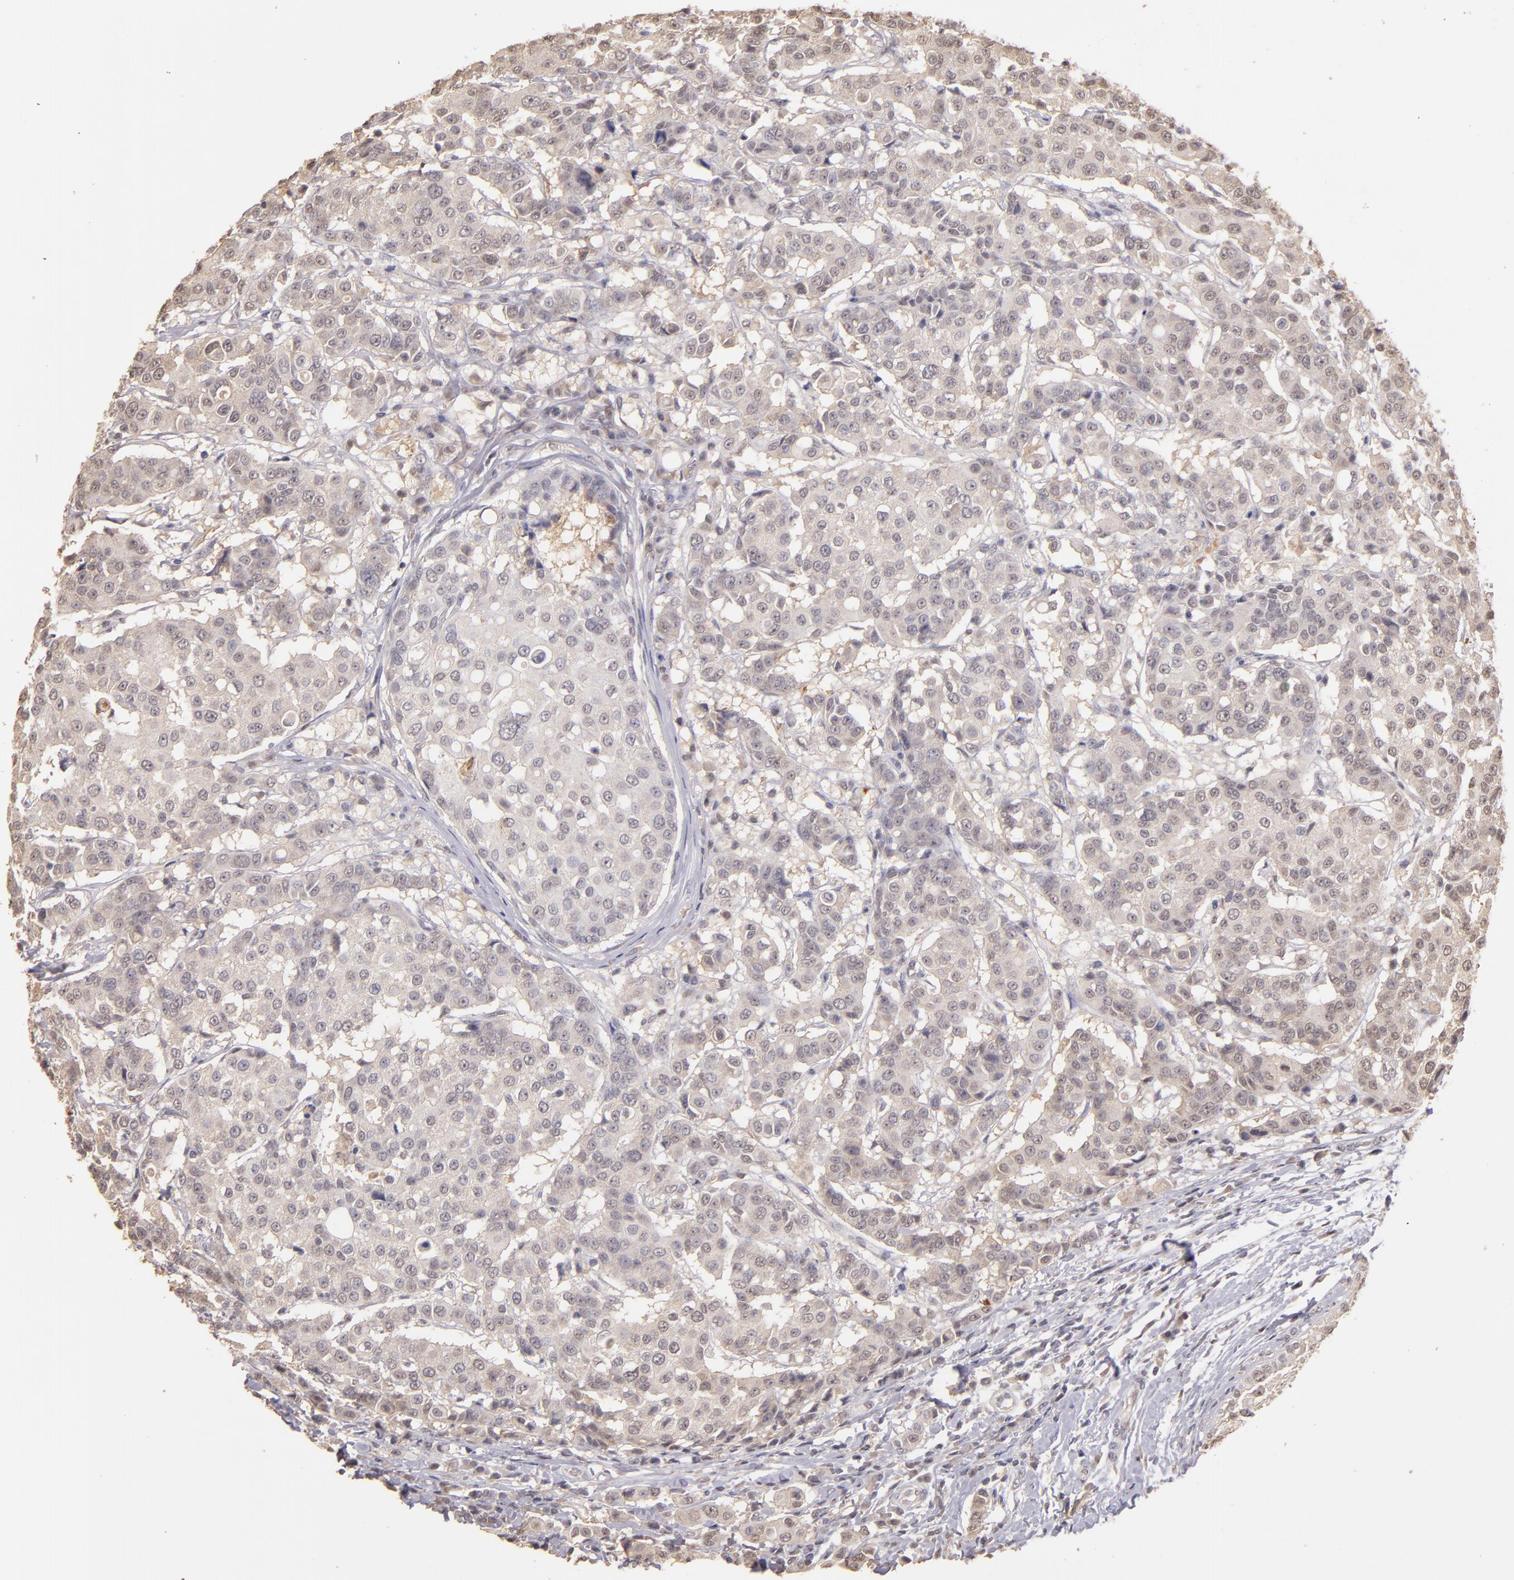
{"staining": {"intensity": "weak", "quantity": ">75%", "location": "cytoplasmic/membranous"}, "tissue": "breast cancer", "cell_type": "Tumor cells", "image_type": "cancer", "snomed": [{"axis": "morphology", "description": "Duct carcinoma"}, {"axis": "topography", "description": "Breast"}], "caption": "About >75% of tumor cells in human breast infiltrating ductal carcinoma demonstrate weak cytoplasmic/membranous protein expression as visualized by brown immunohistochemical staining.", "gene": "SERPINC1", "patient": {"sex": "female", "age": 27}}